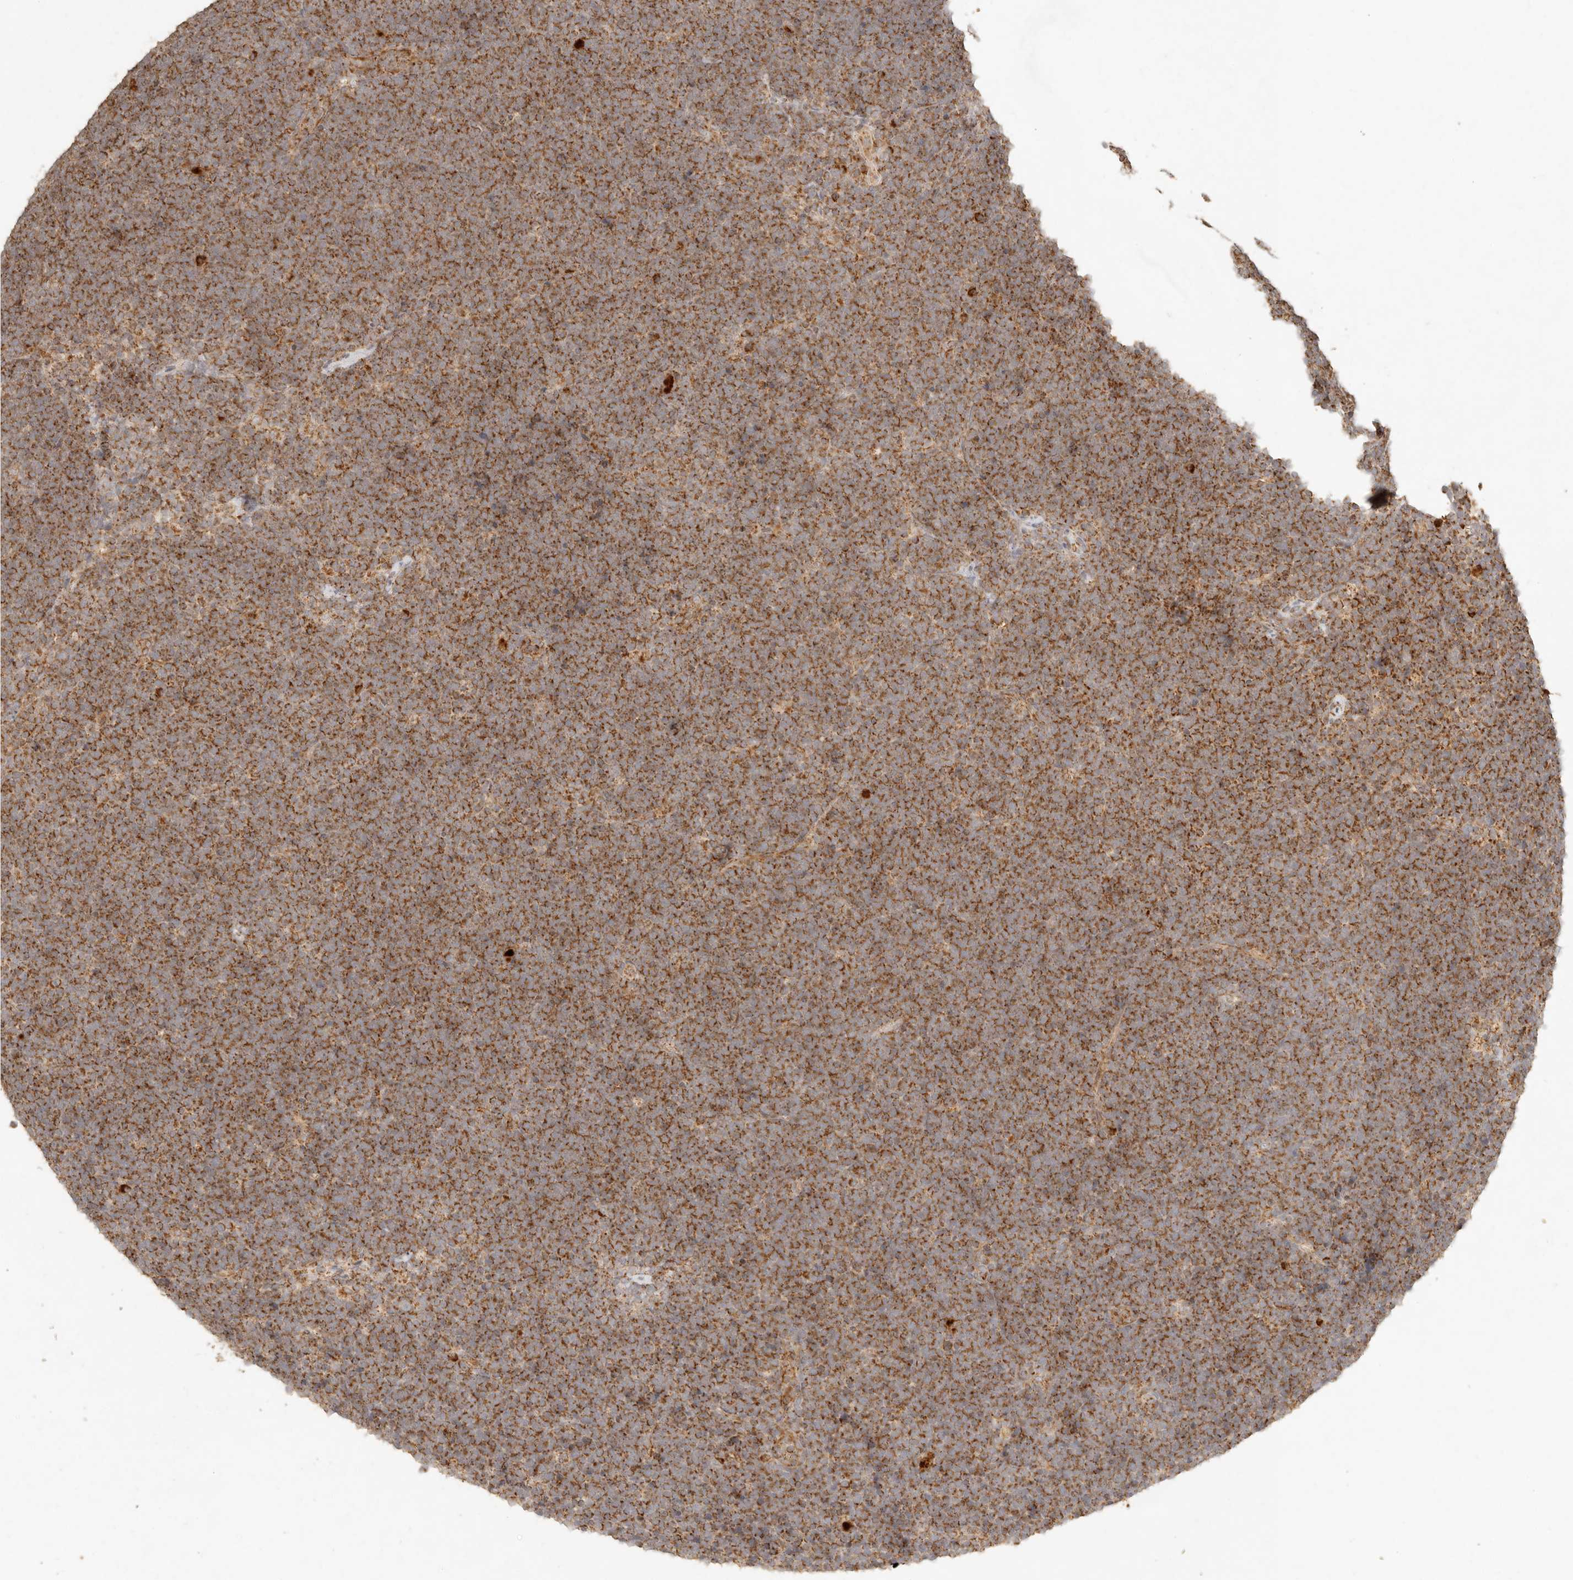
{"staining": {"intensity": "moderate", "quantity": ">75%", "location": "cytoplasmic/membranous"}, "tissue": "lymphoma", "cell_type": "Tumor cells", "image_type": "cancer", "snomed": [{"axis": "morphology", "description": "Malignant lymphoma, non-Hodgkin's type, High grade"}, {"axis": "topography", "description": "Lymph node"}], "caption": "The histopathology image exhibits a brown stain indicating the presence of a protein in the cytoplasmic/membranous of tumor cells in lymphoma.", "gene": "MRPL55", "patient": {"sex": "male", "age": 13}}